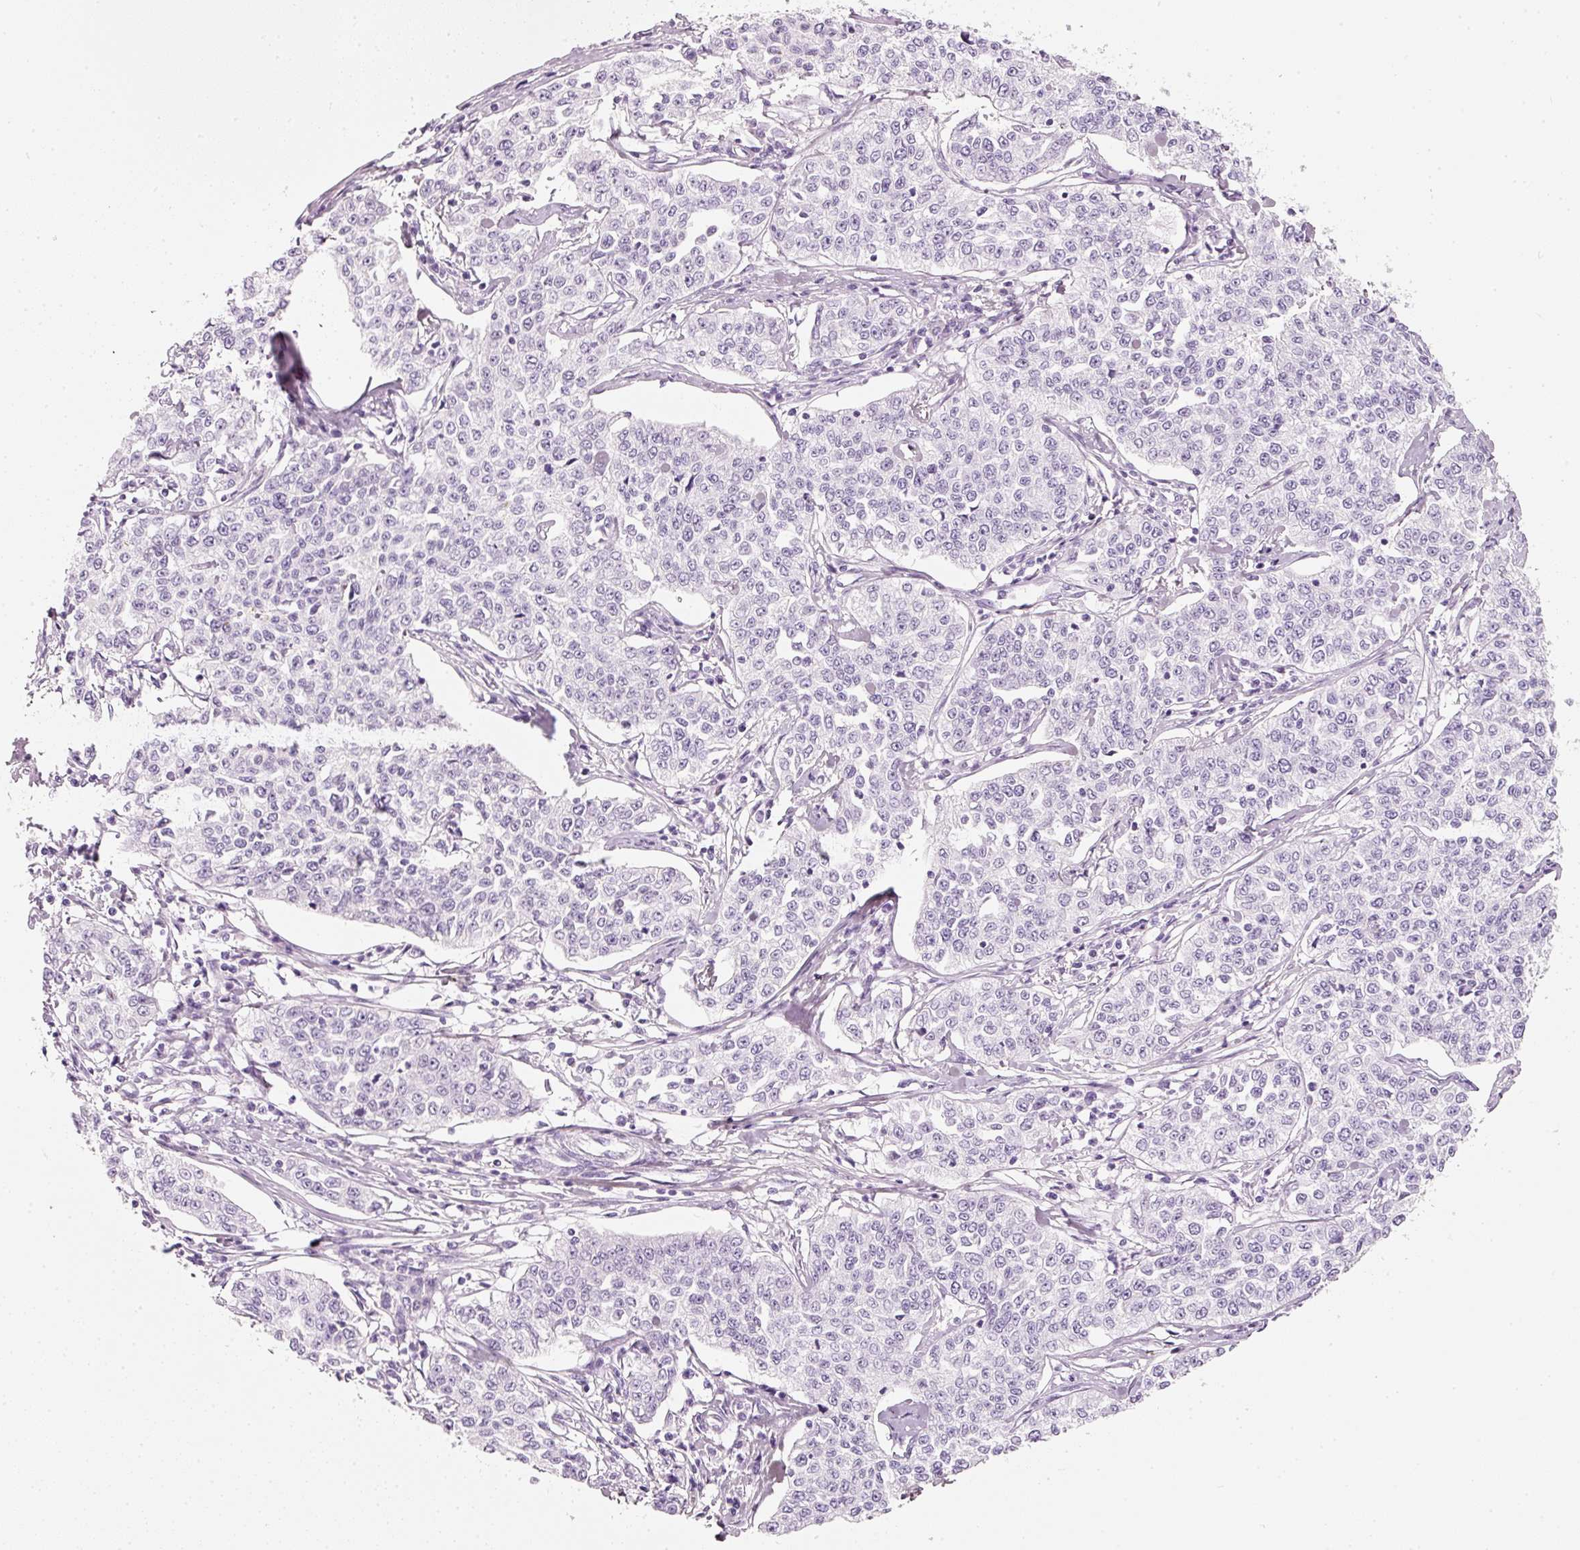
{"staining": {"intensity": "negative", "quantity": "none", "location": "none"}, "tissue": "cervical cancer", "cell_type": "Tumor cells", "image_type": "cancer", "snomed": [{"axis": "morphology", "description": "Squamous cell carcinoma, NOS"}, {"axis": "topography", "description": "Cervix"}], "caption": "DAB immunohistochemical staining of human cervical squamous cell carcinoma exhibits no significant positivity in tumor cells.", "gene": "PDXDC1", "patient": {"sex": "female", "age": 35}}